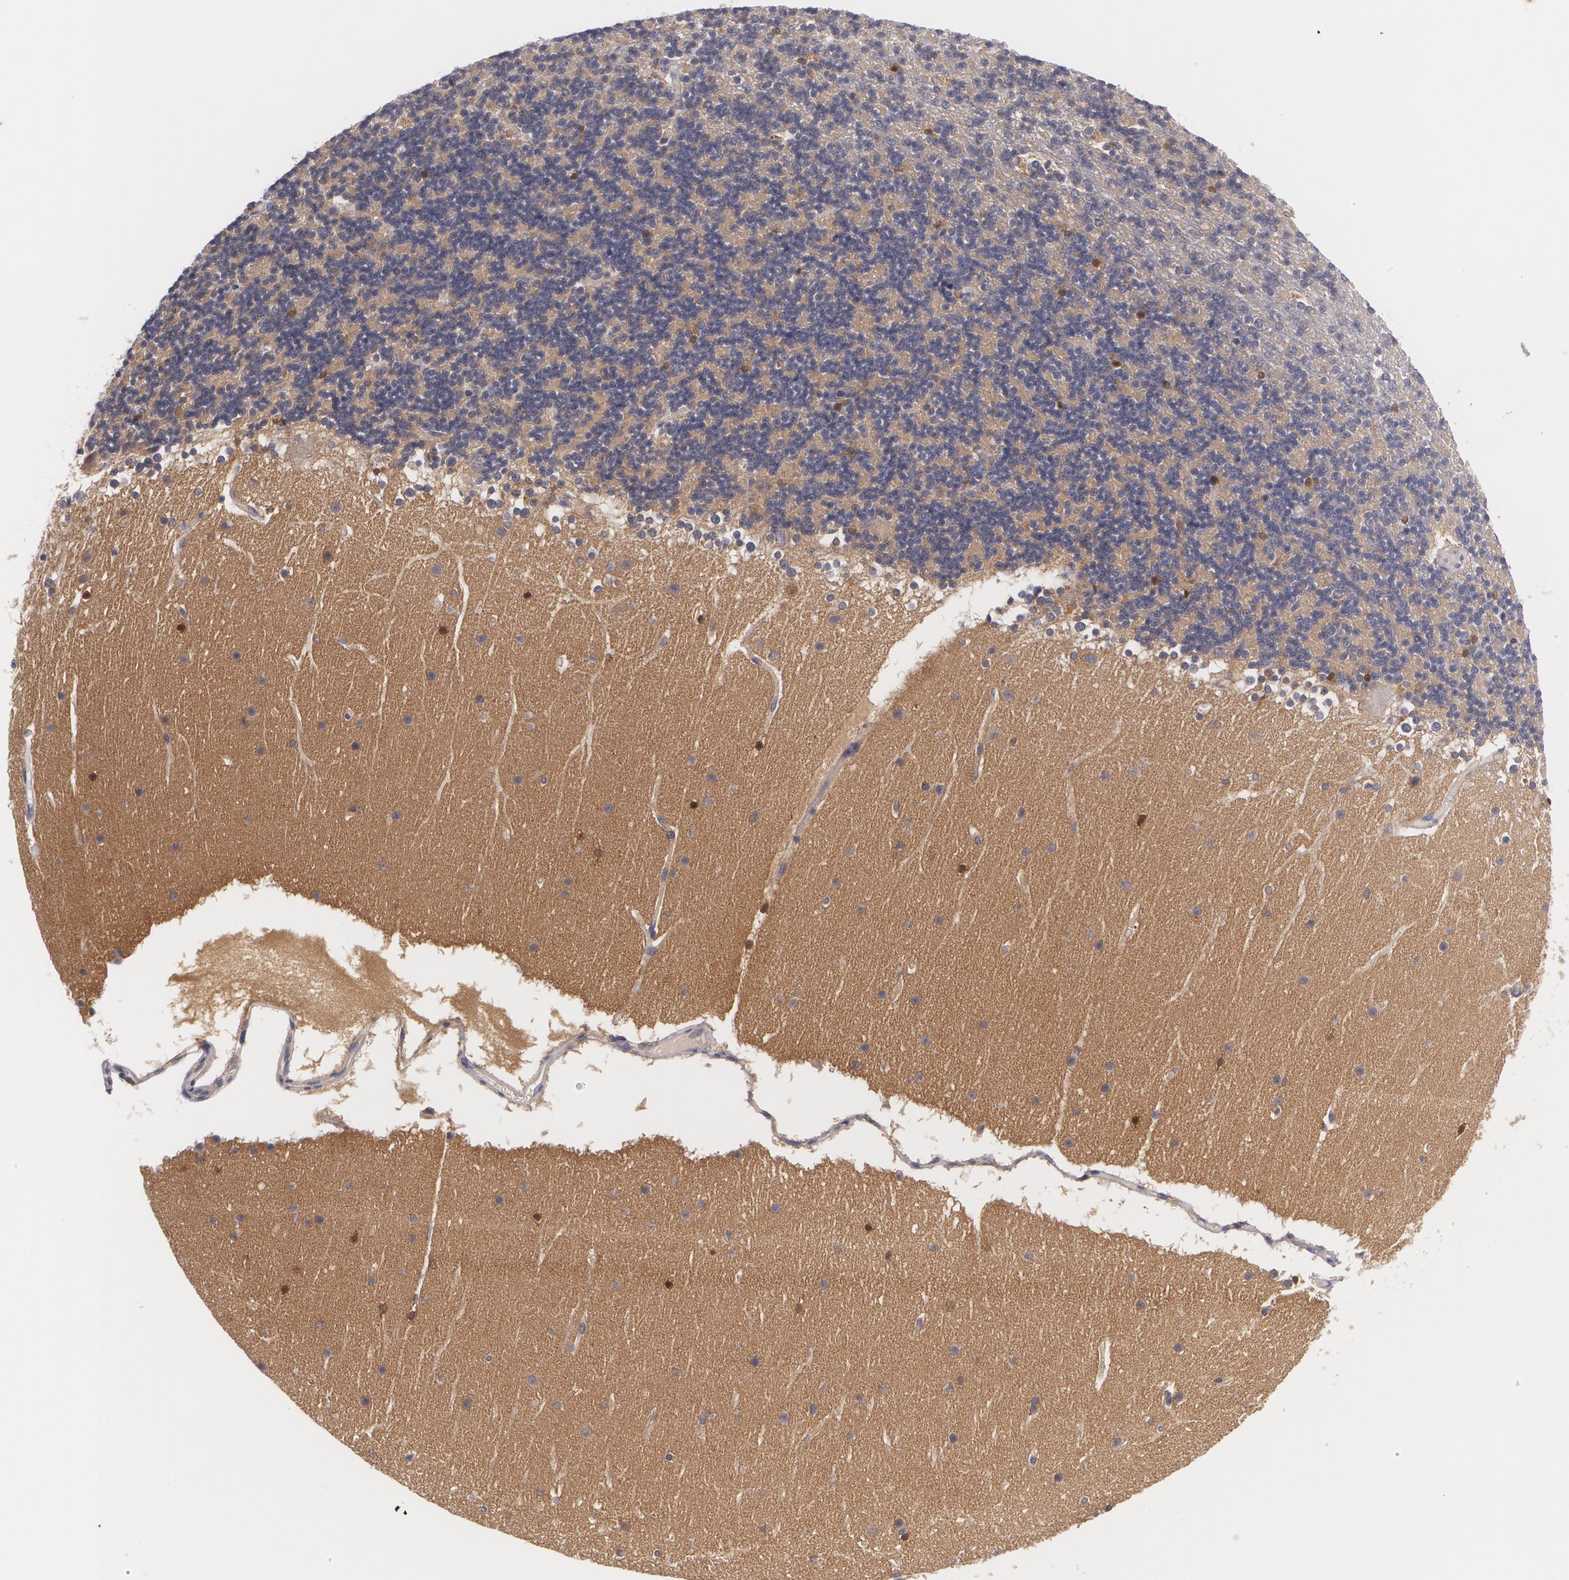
{"staining": {"intensity": "moderate", "quantity": ">75%", "location": "cytoplasmic/membranous"}, "tissue": "cerebellum", "cell_type": "Cells in granular layer", "image_type": "normal", "snomed": [{"axis": "morphology", "description": "Normal tissue, NOS"}, {"axis": "topography", "description": "Cerebellum"}], "caption": "High-magnification brightfield microscopy of unremarkable cerebellum stained with DAB (brown) and counterstained with hematoxylin (blue). cells in granular layer exhibit moderate cytoplasmic/membranous positivity is appreciated in approximately>75% of cells.", "gene": "CASK", "patient": {"sex": "female", "age": 19}}